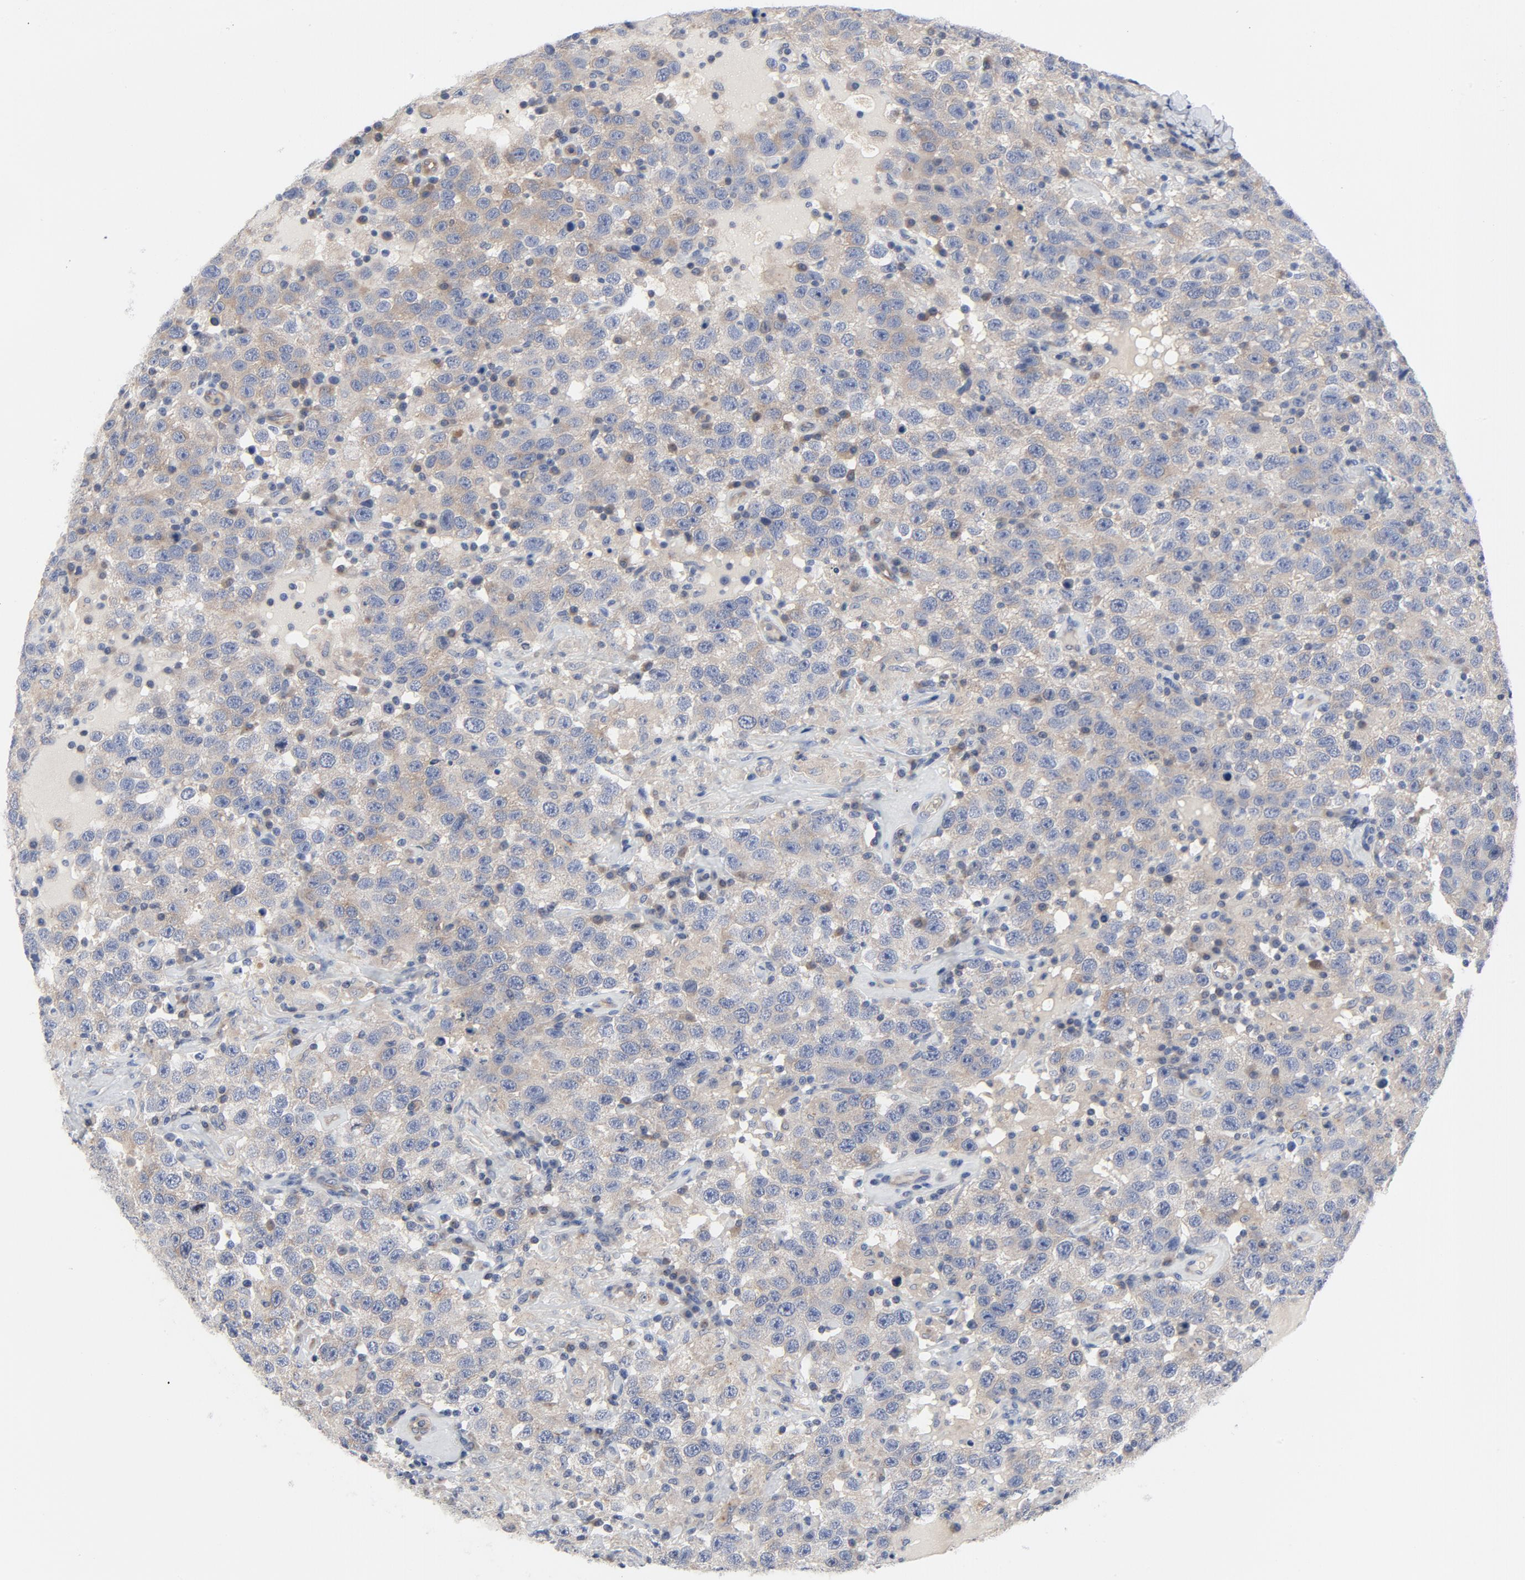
{"staining": {"intensity": "moderate", "quantity": ">75%", "location": "cytoplasmic/membranous"}, "tissue": "testis cancer", "cell_type": "Tumor cells", "image_type": "cancer", "snomed": [{"axis": "morphology", "description": "Seminoma, NOS"}, {"axis": "topography", "description": "Testis"}], "caption": "Protein analysis of testis seminoma tissue demonstrates moderate cytoplasmic/membranous positivity in about >75% of tumor cells. The protein of interest is shown in brown color, while the nuclei are stained blue.", "gene": "DYNLT3", "patient": {"sex": "male", "age": 41}}